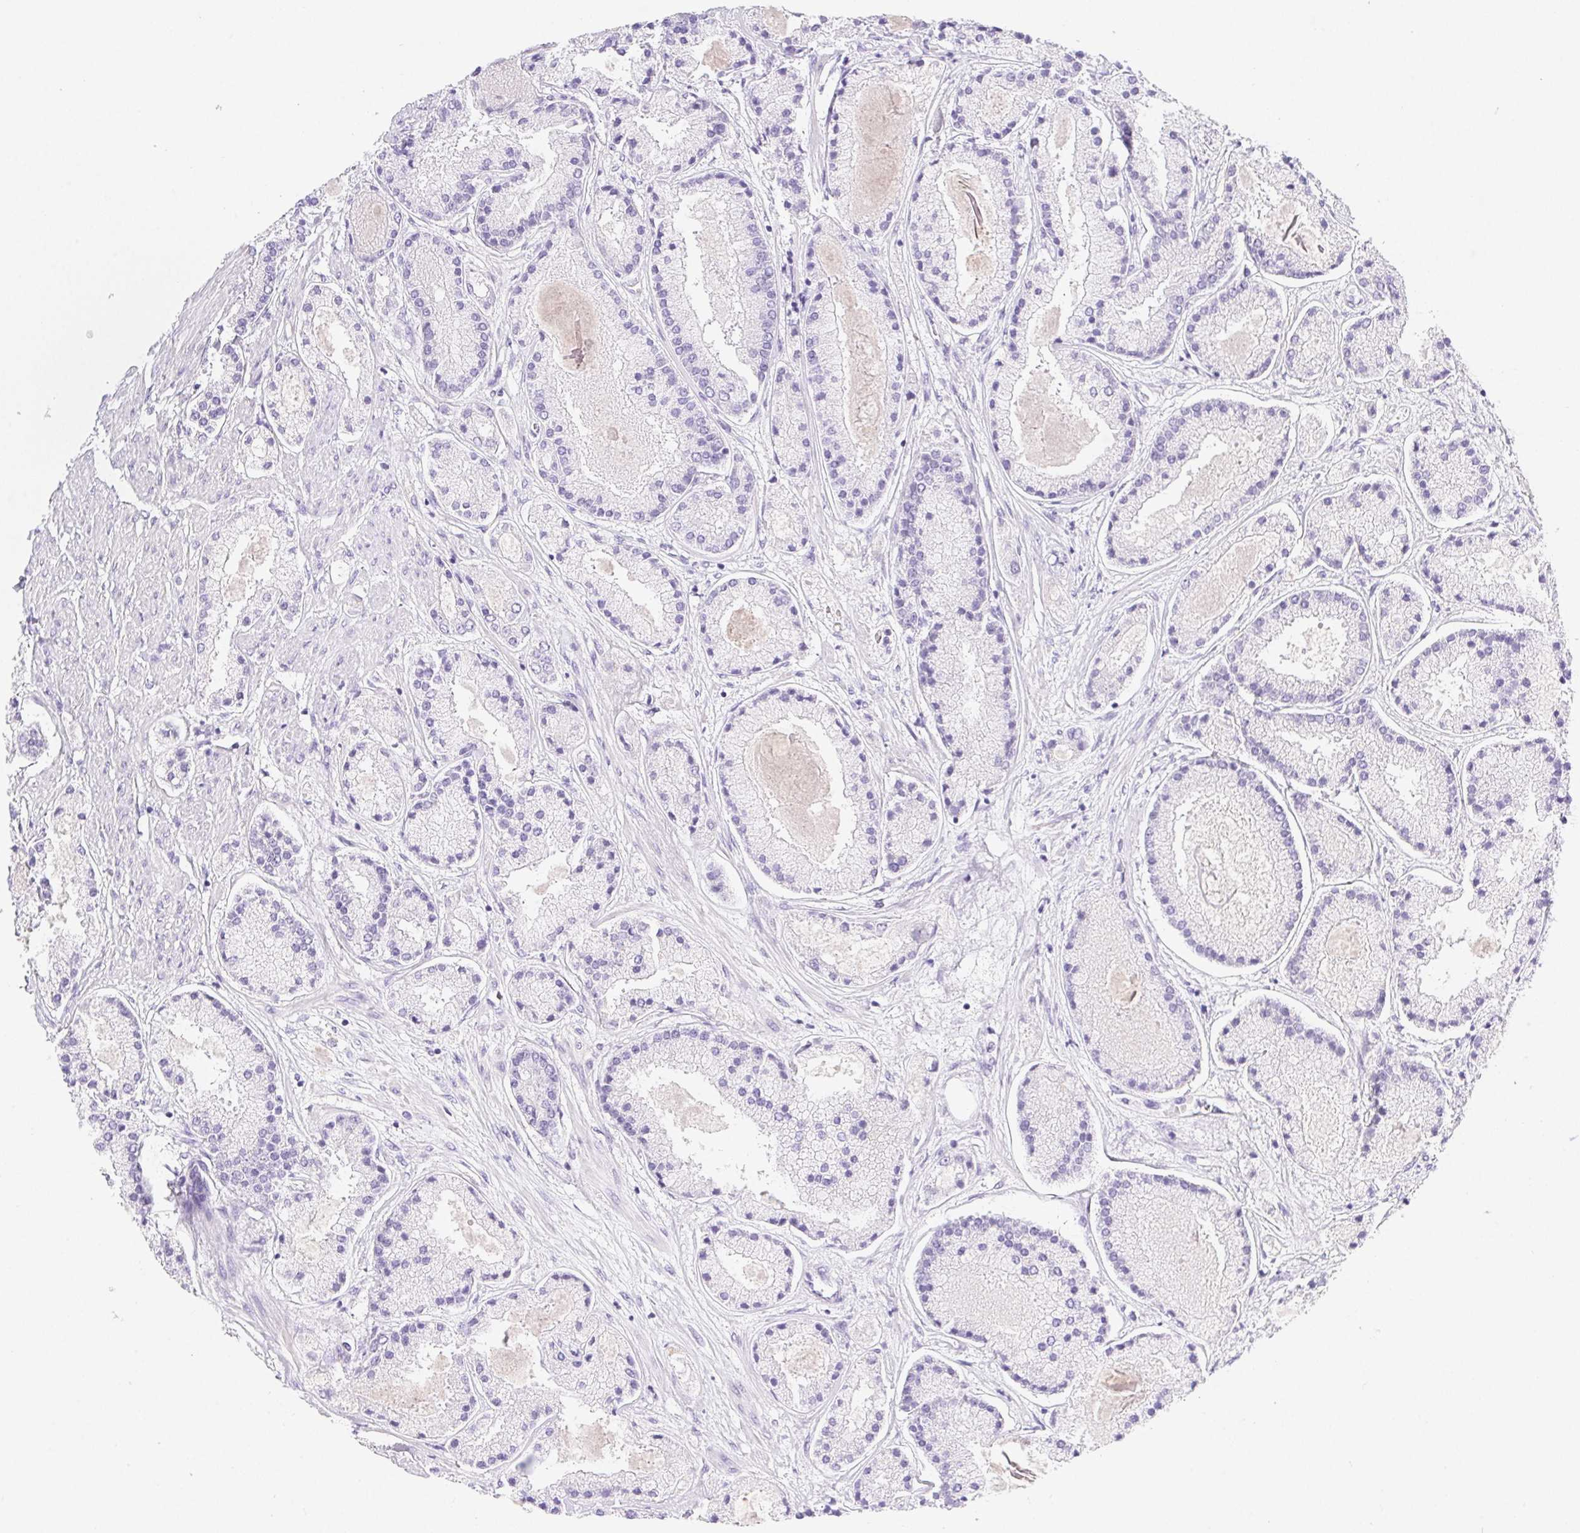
{"staining": {"intensity": "negative", "quantity": "none", "location": "none"}, "tissue": "prostate cancer", "cell_type": "Tumor cells", "image_type": "cancer", "snomed": [{"axis": "morphology", "description": "Adenocarcinoma, High grade"}, {"axis": "topography", "description": "Prostate"}], "caption": "There is no significant positivity in tumor cells of high-grade adenocarcinoma (prostate).", "gene": "PNLIP", "patient": {"sex": "male", "age": 67}}